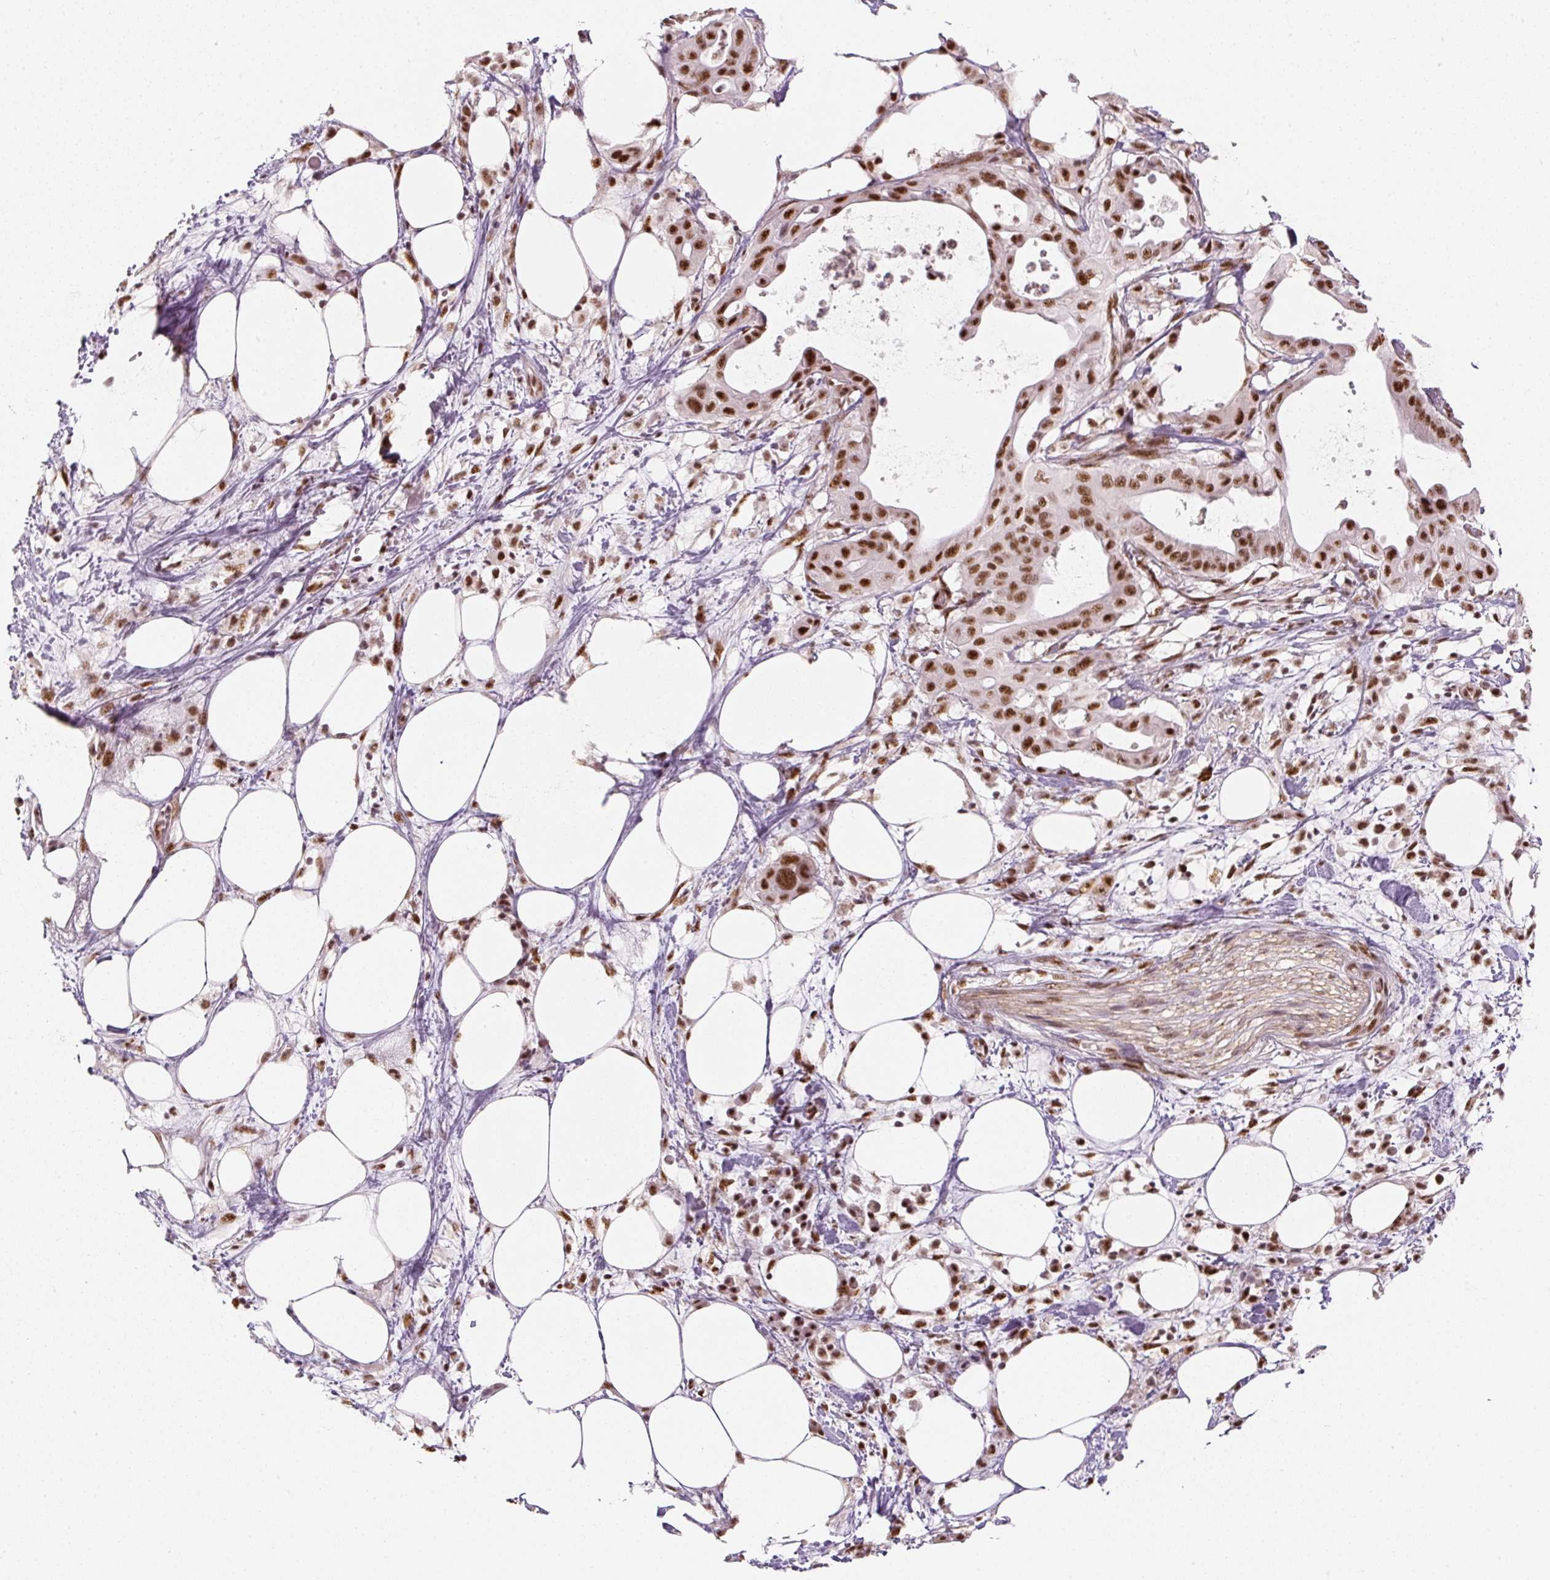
{"staining": {"intensity": "strong", "quantity": ">75%", "location": "nuclear"}, "tissue": "pancreatic cancer", "cell_type": "Tumor cells", "image_type": "cancer", "snomed": [{"axis": "morphology", "description": "Adenocarcinoma, NOS"}, {"axis": "topography", "description": "Pancreas"}], "caption": "Immunohistochemical staining of human pancreatic cancer (adenocarcinoma) displays high levels of strong nuclear expression in approximately >75% of tumor cells. The protein of interest is stained brown, and the nuclei are stained in blue (DAB IHC with brightfield microscopy, high magnification).", "gene": "U2AF2", "patient": {"sex": "male", "age": 68}}